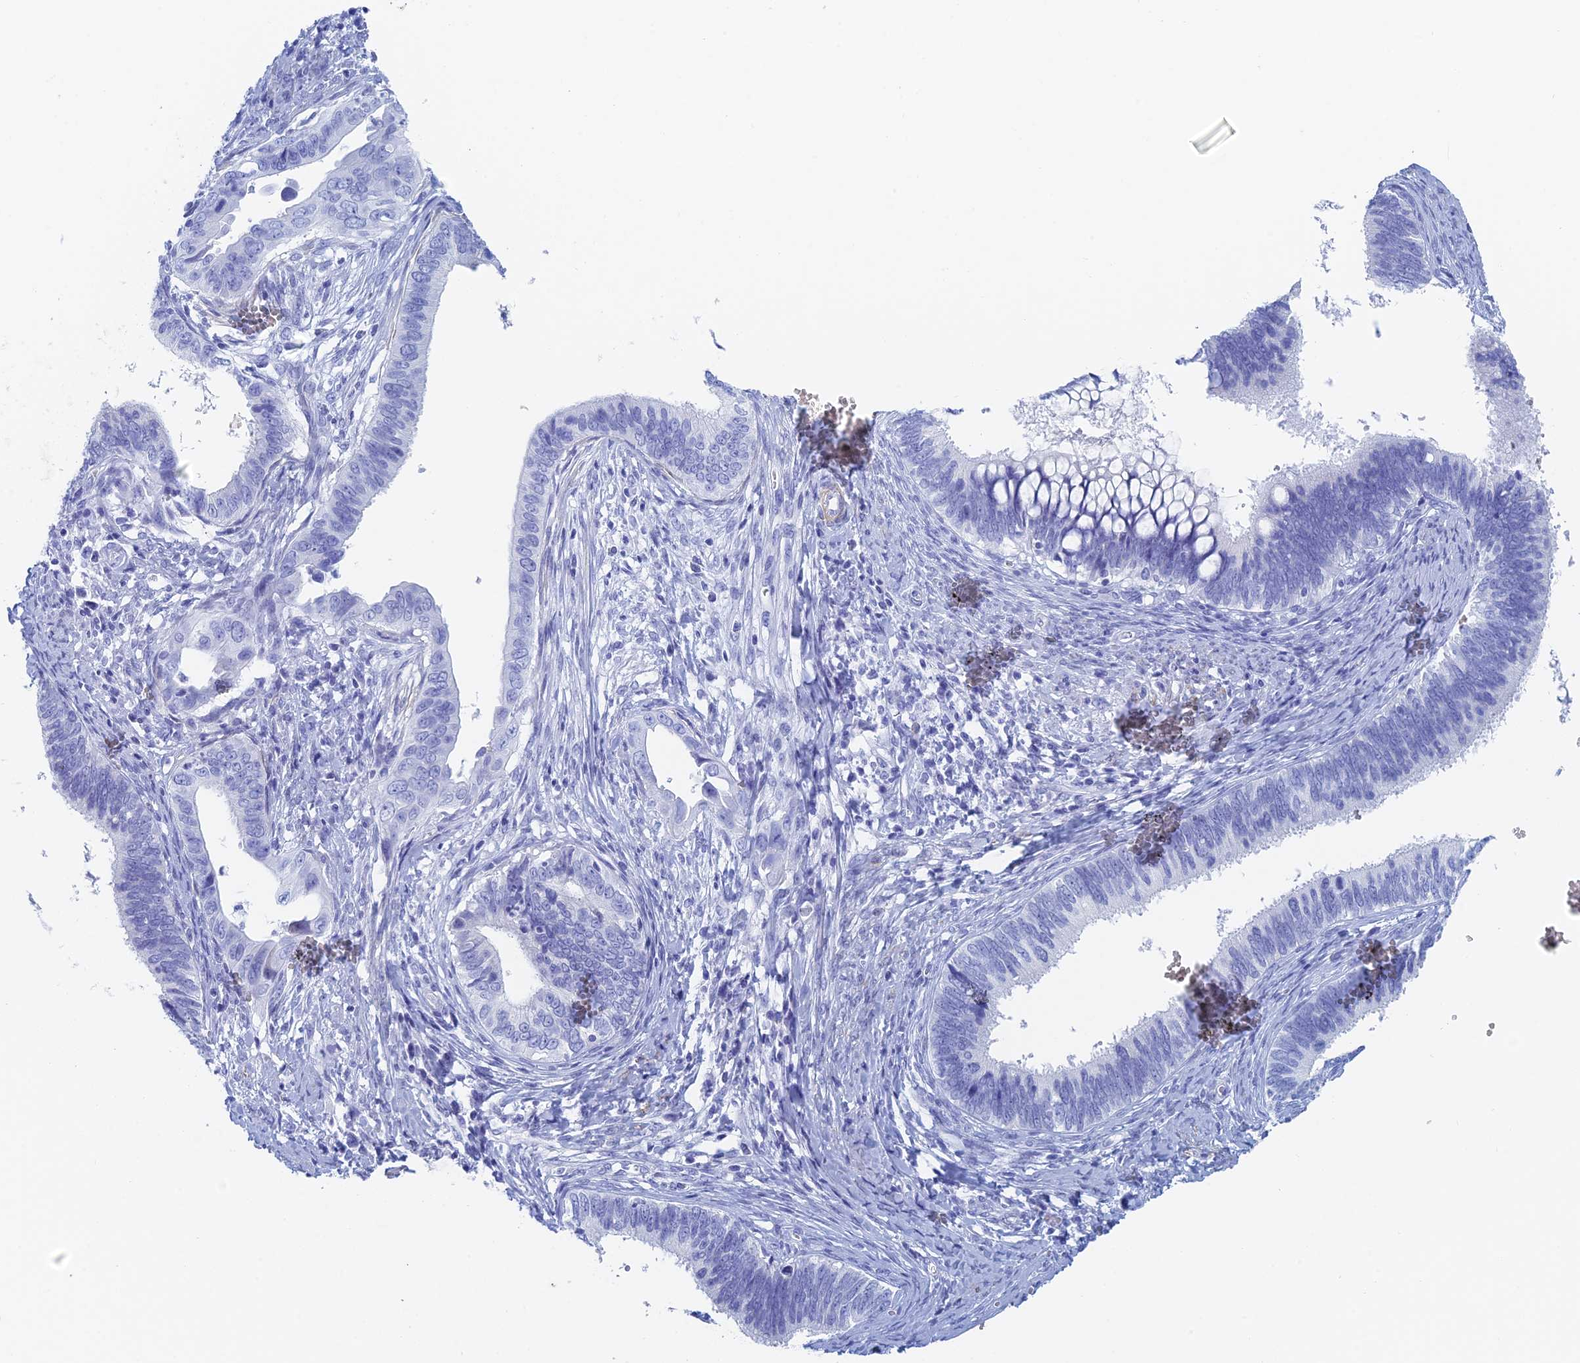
{"staining": {"intensity": "negative", "quantity": "none", "location": "none"}, "tissue": "cervical cancer", "cell_type": "Tumor cells", "image_type": "cancer", "snomed": [{"axis": "morphology", "description": "Adenocarcinoma, NOS"}, {"axis": "topography", "description": "Cervix"}], "caption": "Tumor cells are negative for protein expression in human cervical cancer (adenocarcinoma).", "gene": "KCNK18", "patient": {"sex": "female", "age": 42}}